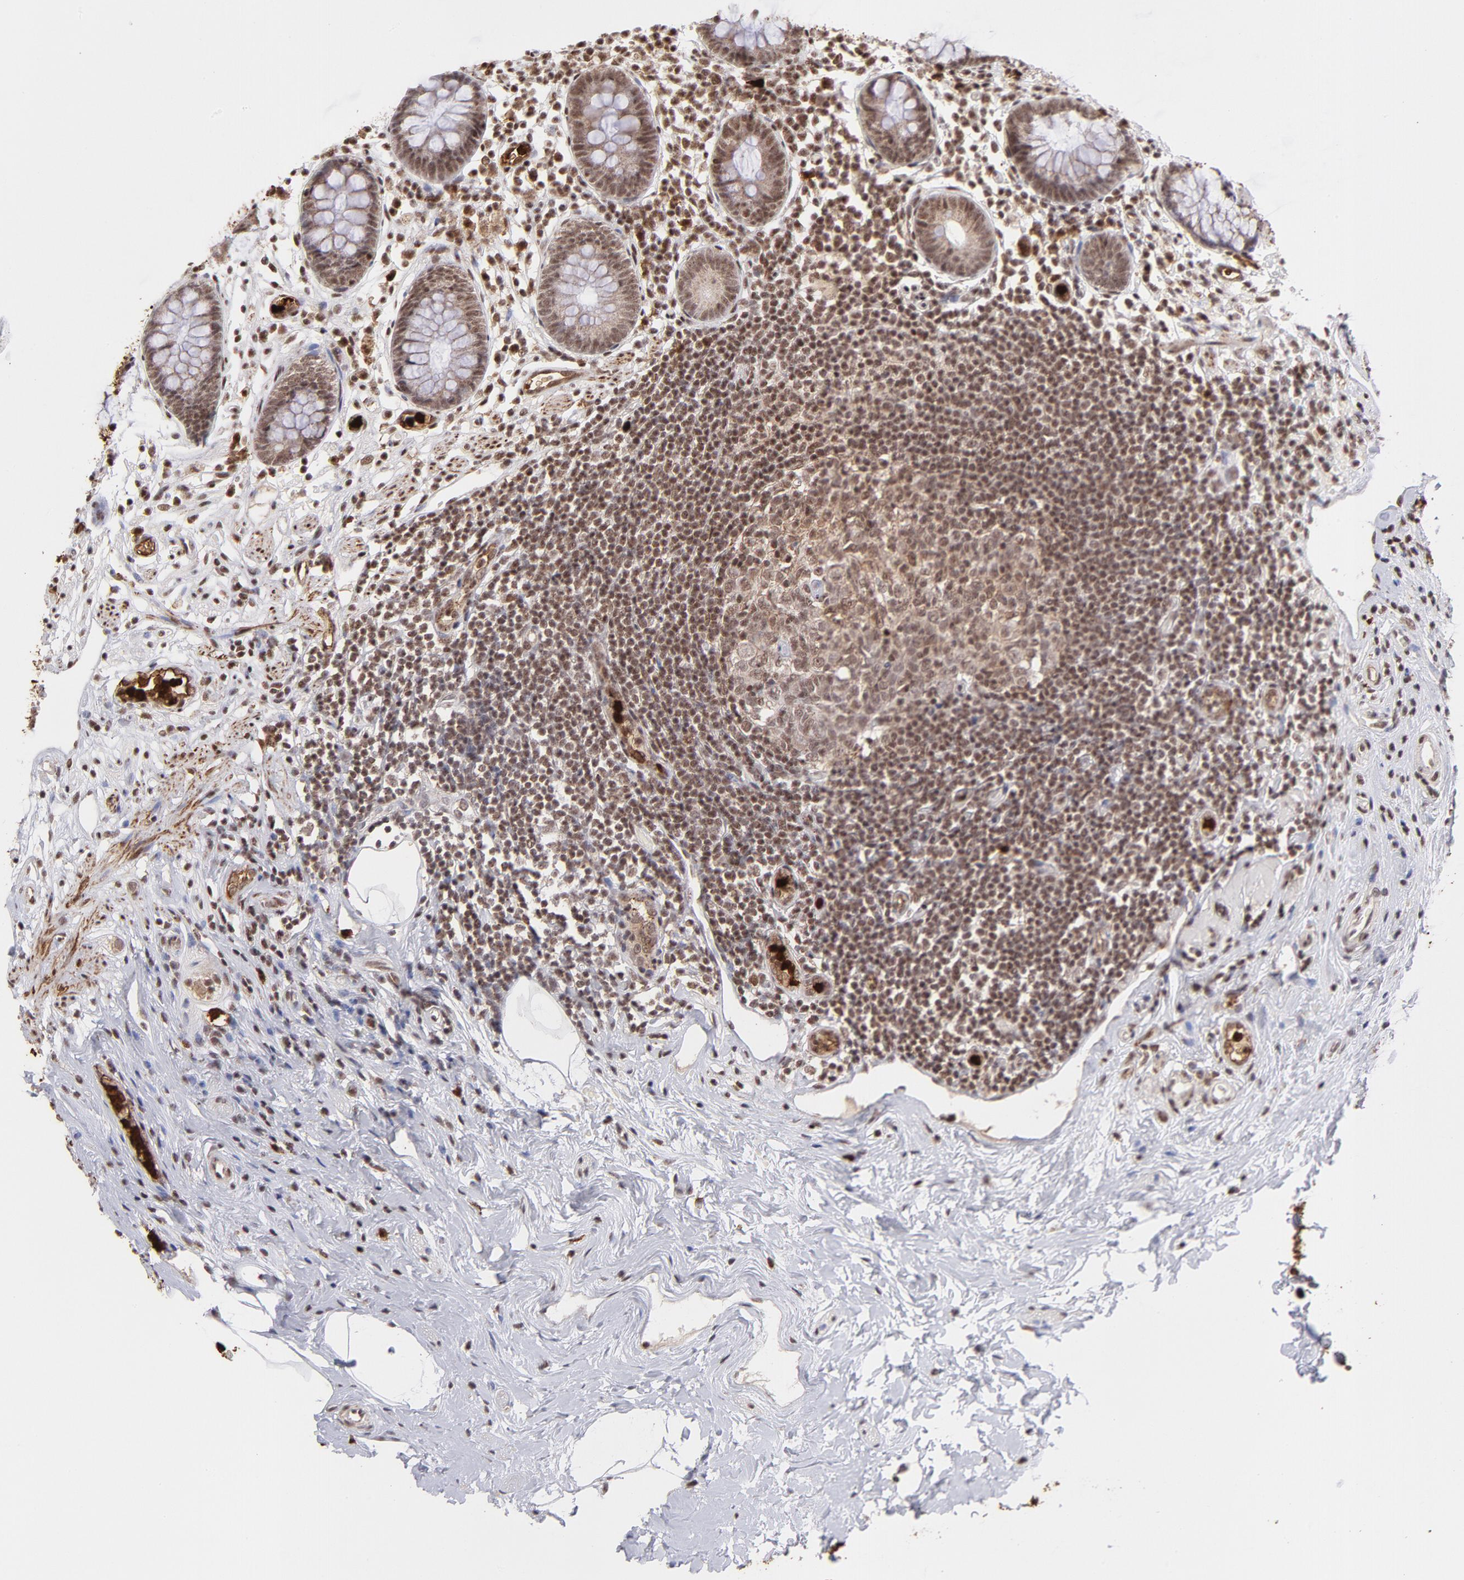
{"staining": {"intensity": "moderate", "quantity": ">75%", "location": "cytoplasmic/membranous,nuclear"}, "tissue": "appendix", "cell_type": "Glandular cells", "image_type": "normal", "snomed": [{"axis": "morphology", "description": "Normal tissue, NOS"}, {"axis": "topography", "description": "Appendix"}], "caption": "Unremarkable appendix reveals moderate cytoplasmic/membranous,nuclear staining in approximately >75% of glandular cells, visualized by immunohistochemistry.", "gene": "ZFX", "patient": {"sex": "male", "age": 38}}